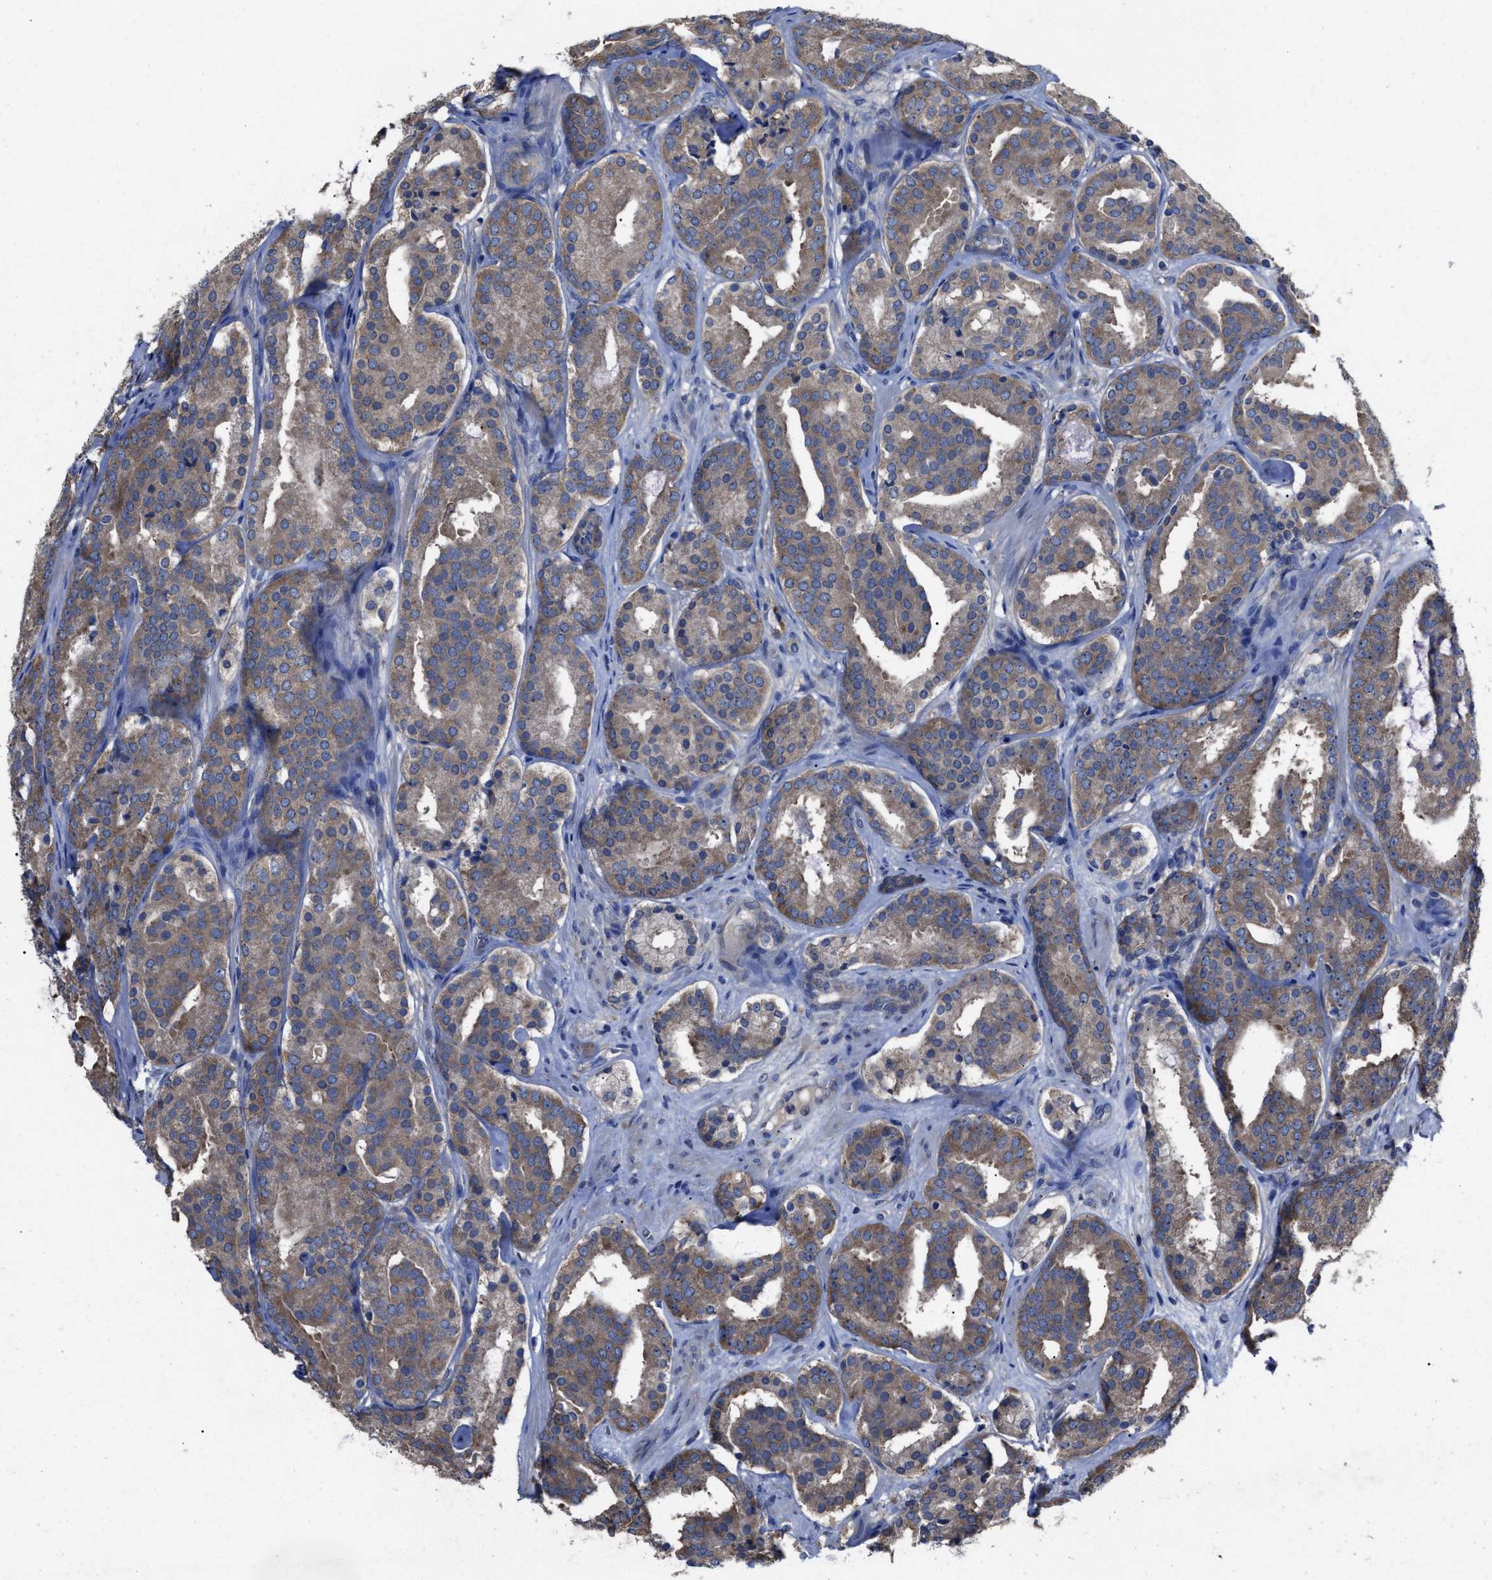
{"staining": {"intensity": "moderate", "quantity": ">75%", "location": "cytoplasmic/membranous"}, "tissue": "prostate cancer", "cell_type": "Tumor cells", "image_type": "cancer", "snomed": [{"axis": "morphology", "description": "Adenocarcinoma, Low grade"}, {"axis": "topography", "description": "Prostate"}], "caption": "The image displays staining of adenocarcinoma (low-grade) (prostate), revealing moderate cytoplasmic/membranous protein positivity (brown color) within tumor cells.", "gene": "UPF1", "patient": {"sex": "male", "age": 69}}